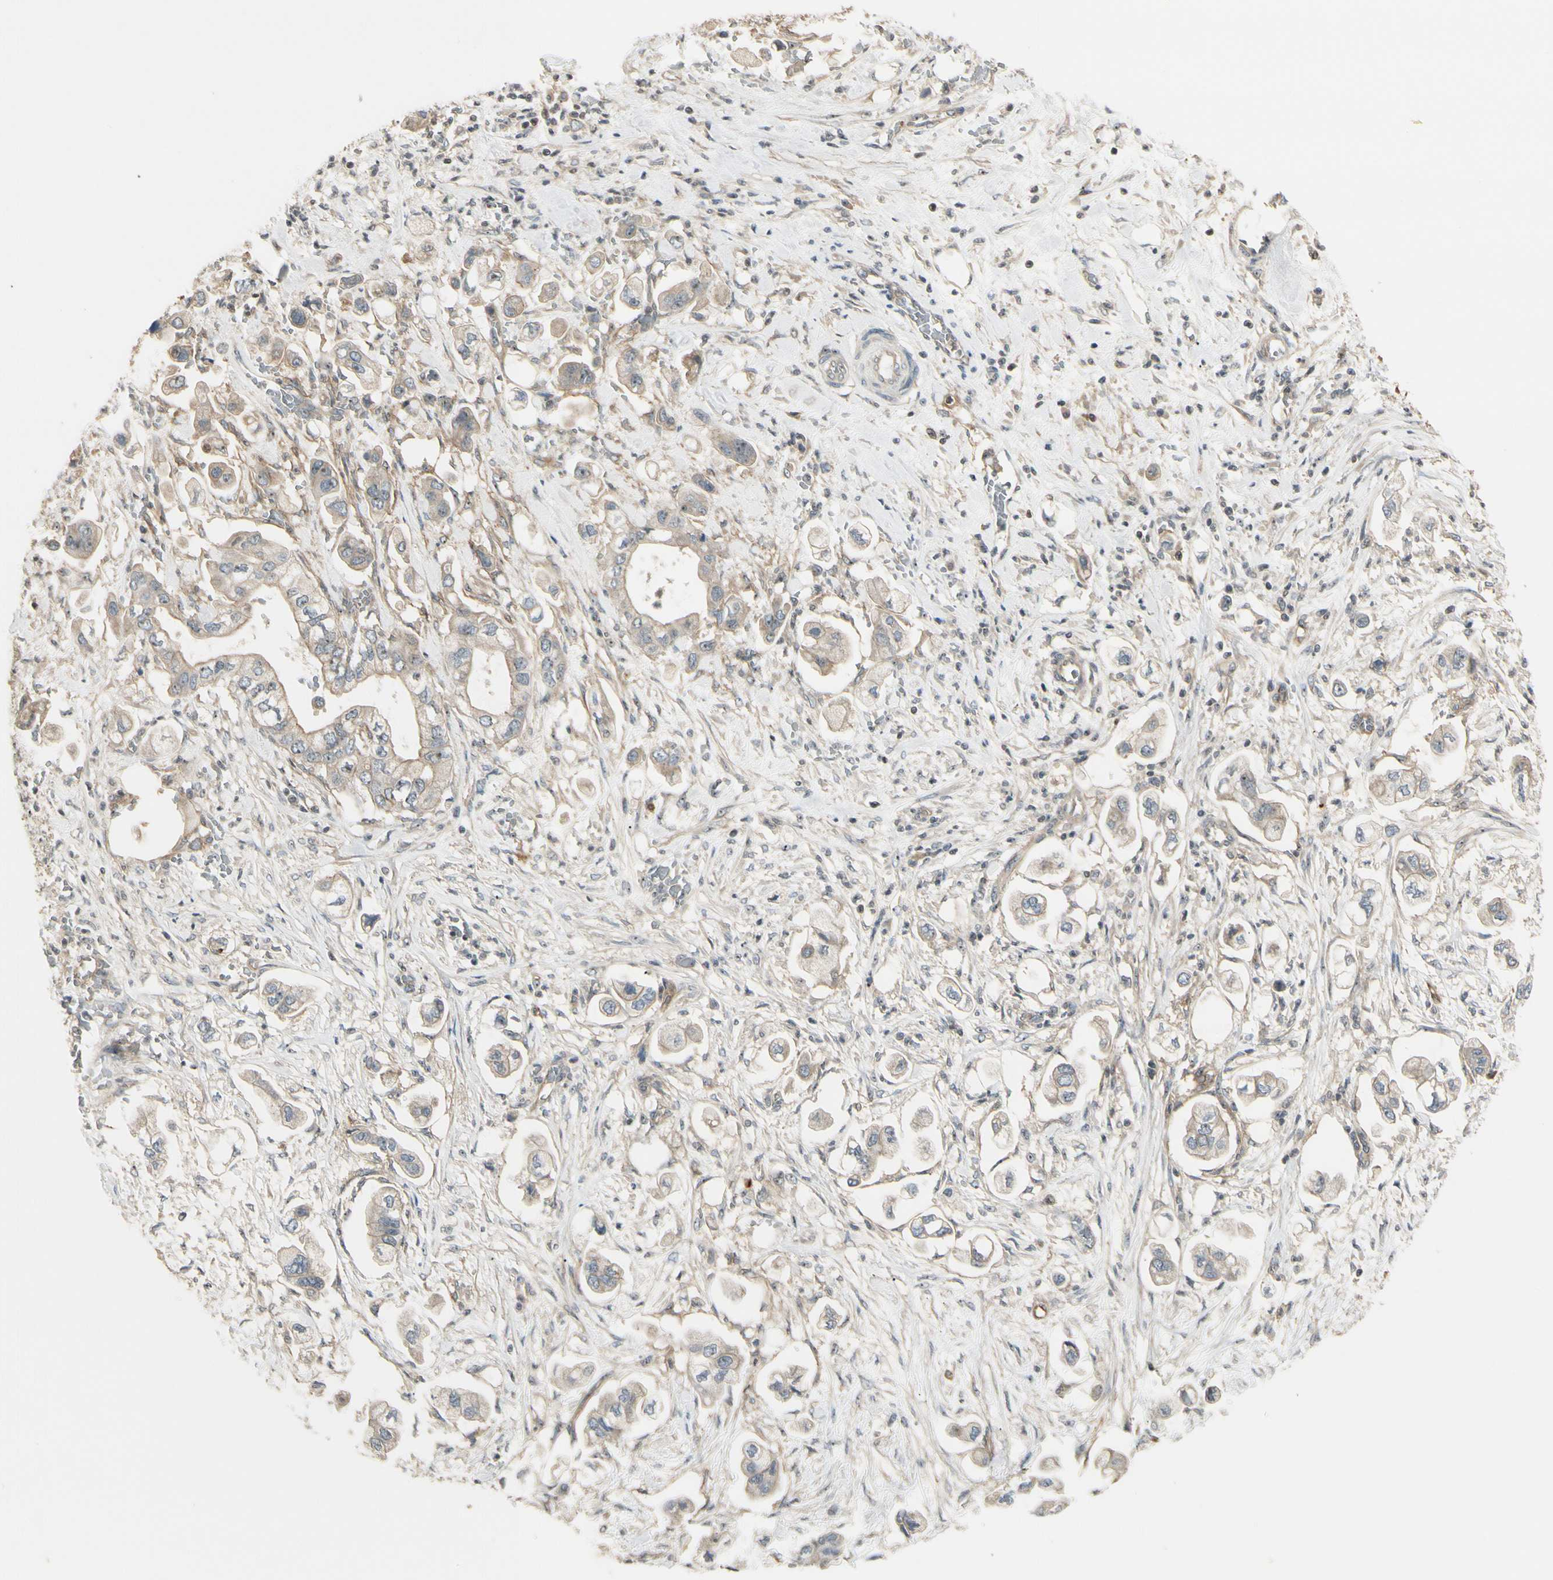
{"staining": {"intensity": "weak", "quantity": ">75%", "location": "cytoplasmic/membranous"}, "tissue": "stomach cancer", "cell_type": "Tumor cells", "image_type": "cancer", "snomed": [{"axis": "morphology", "description": "Adenocarcinoma, NOS"}, {"axis": "topography", "description": "Stomach"}], "caption": "Human stomach adenocarcinoma stained with a brown dye displays weak cytoplasmic/membranous positive expression in about >75% of tumor cells.", "gene": "NFYA", "patient": {"sex": "male", "age": 62}}